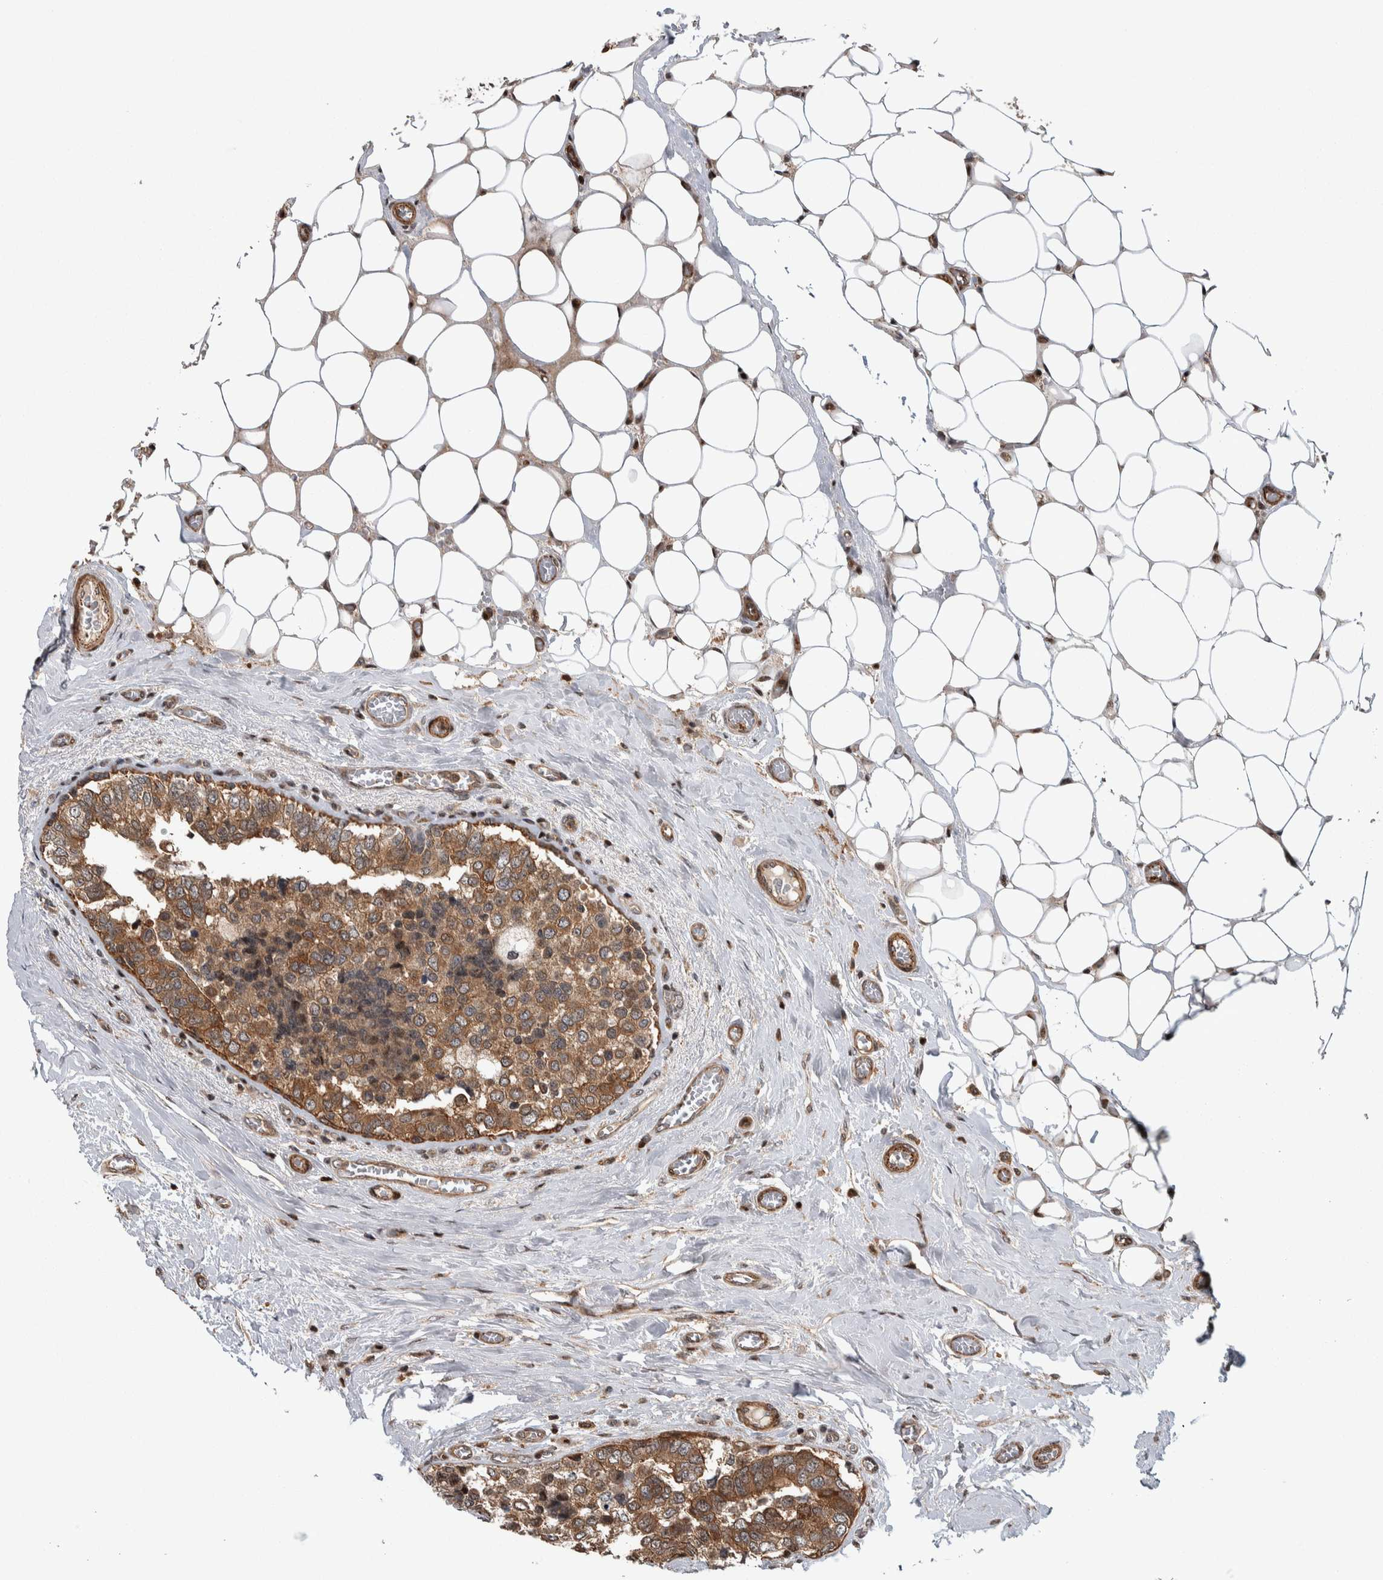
{"staining": {"intensity": "moderate", "quantity": ">75%", "location": "cytoplasmic/membranous"}, "tissue": "breast cancer", "cell_type": "Tumor cells", "image_type": "cancer", "snomed": [{"axis": "morphology", "description": "Normal tissue, NOS"}, {"axis": "morphology", "description": "Duct carcinoma"}, {"axis": "topography", "description": "Breast"}], "caption": "Immunohistochemistry photomicrograph of neoplastic tissue: human breast cancer stained using IHC shows medium levels of moderate protein expression localized specifically in the cytoplasmic/membranous of tumor cells, appearing as a cytoplasmic/membranous brown color.", "gene": "ARFGEF1", "patient": {"sex": "female", "age": 43}}